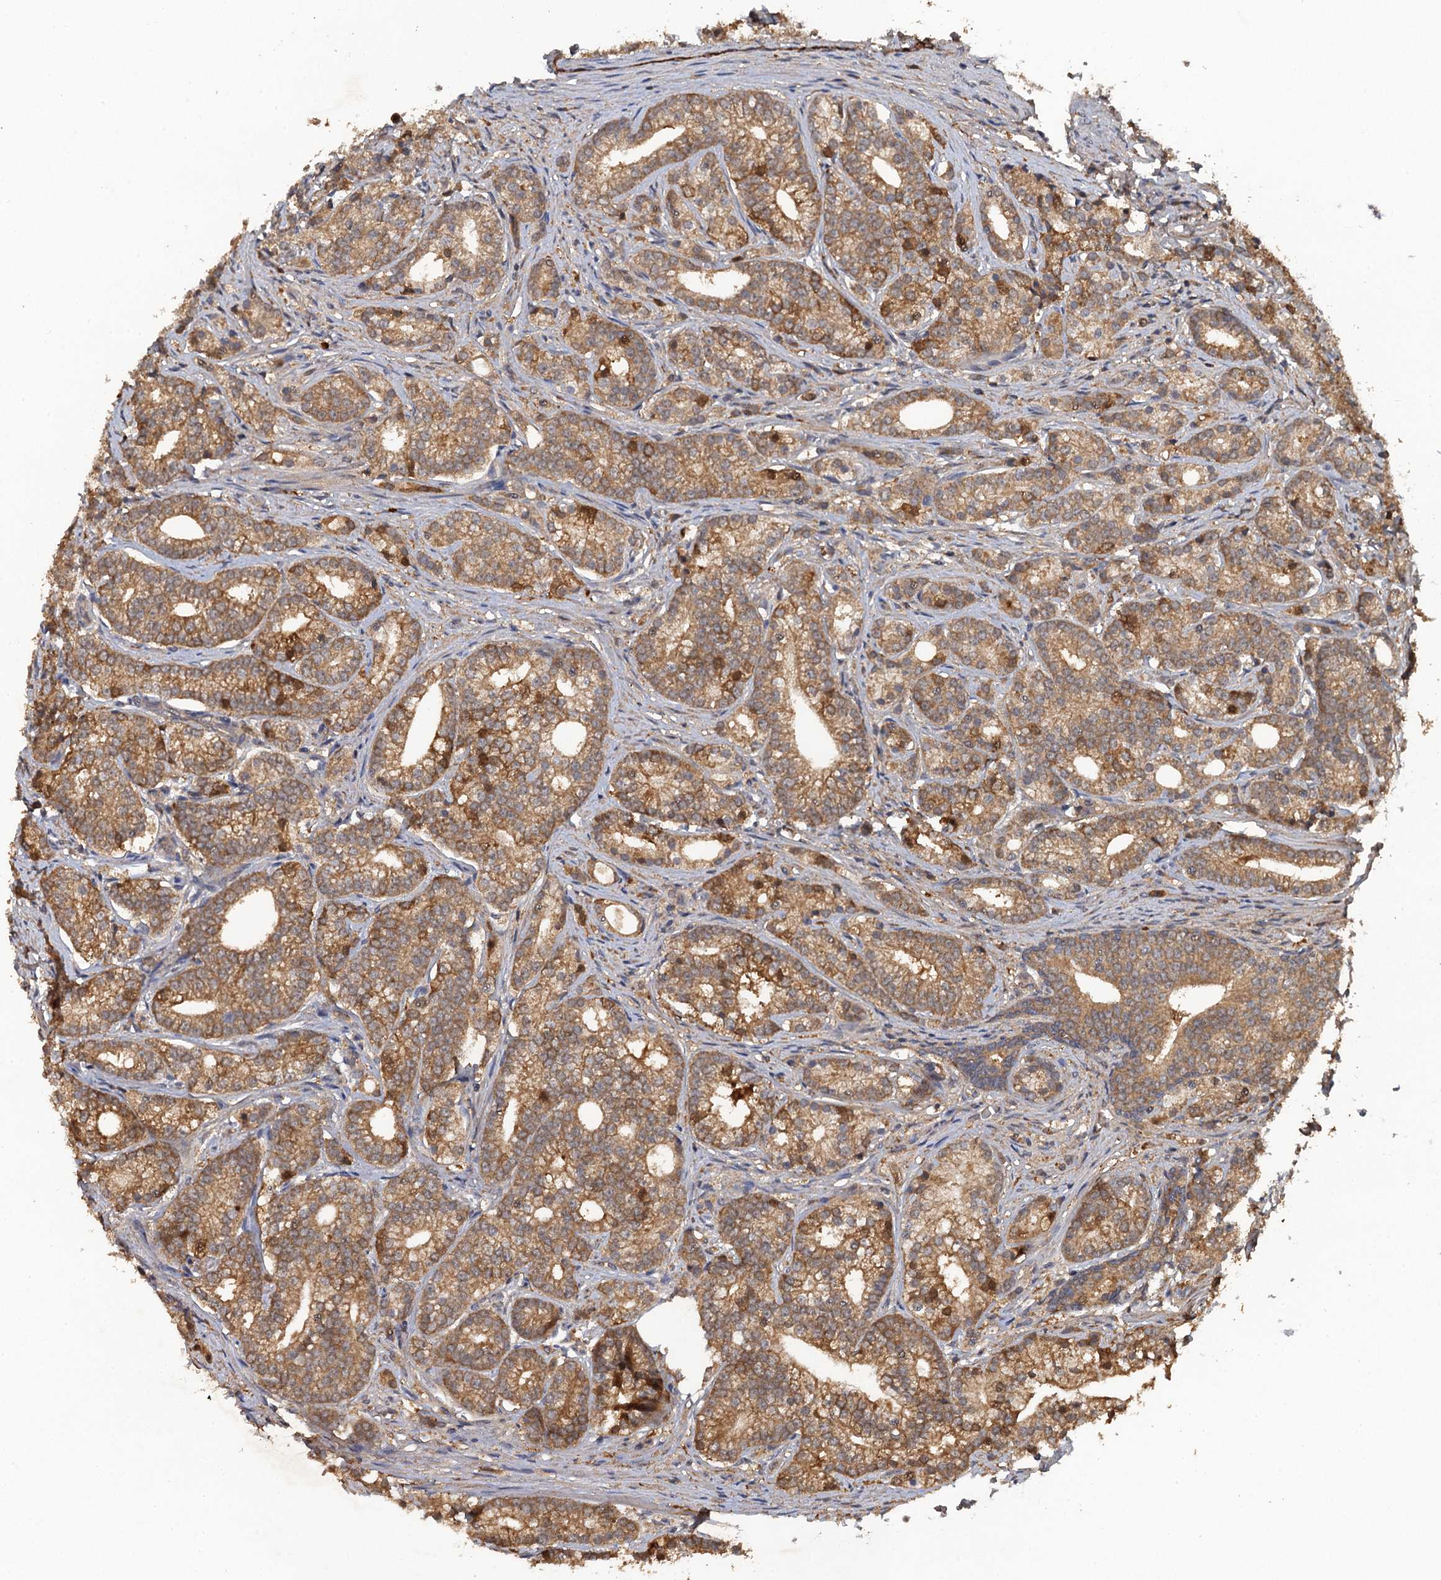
{"staining": {"intensity": "moderate", "quantity": ">75%", "location": "cytoplasmic/membranous"}, "tissue": "prostate cancer", "cell_type": "Tumor cells", "image_type": "cancer", "snomed": [{"axis": "morphology", "description": "Adenocarcinoma, Low grade"}, {"axis": "topography", "description": "Prostate"}], "caption": "Prostate cancer tissue shows moderate cytoplasmic/membranous expression in about >75% of tumor cells", "gene": "HAPLN3", "patient": {"sex": "male", "age": 71}}